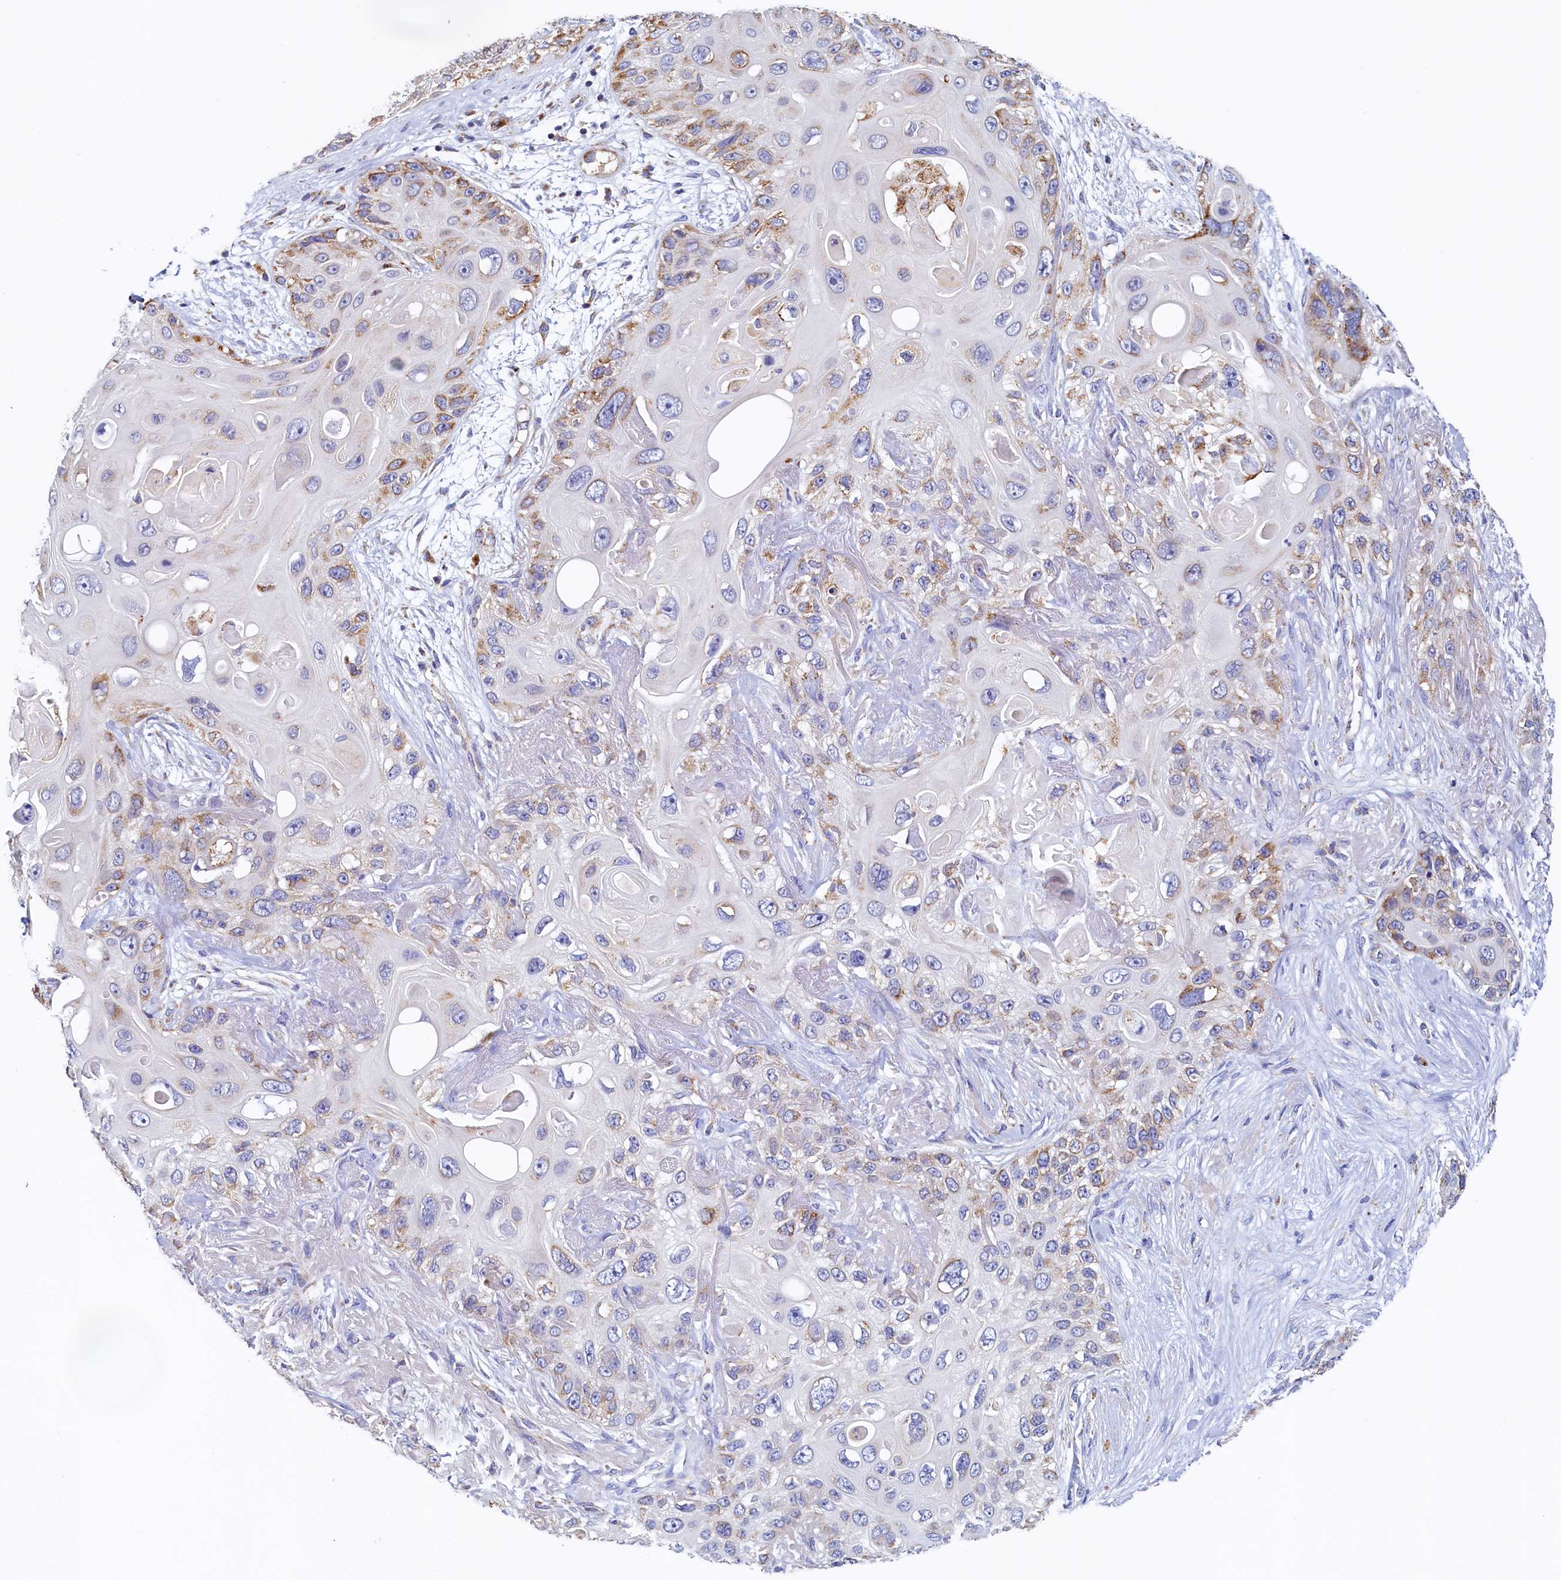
{"staining": {"intensity": "moderate", "quantity": "<25%", "location": "cytoplasmic/membranous"}, "tissue": "skin cancer", "cell_type": "Tumor cells", "image_type": "cancer", "snomed": [{"axis": "morphology", "description": "Normal tissue, NOS"}, {"axis": "morphology", "description": "Squamous cell carcinoma, NOS"}, {"axis": "topography", "description": "Skin"}], "caption": "Immunohistochemical staining of human skin cancer (squamous cell carcinoma) demonstrates moderate cytoplasmic/membranous protein expression in approximately <25% of tumor cells.", "gene": "POC1A", "patient": {"sex": "male", "age": 72}}